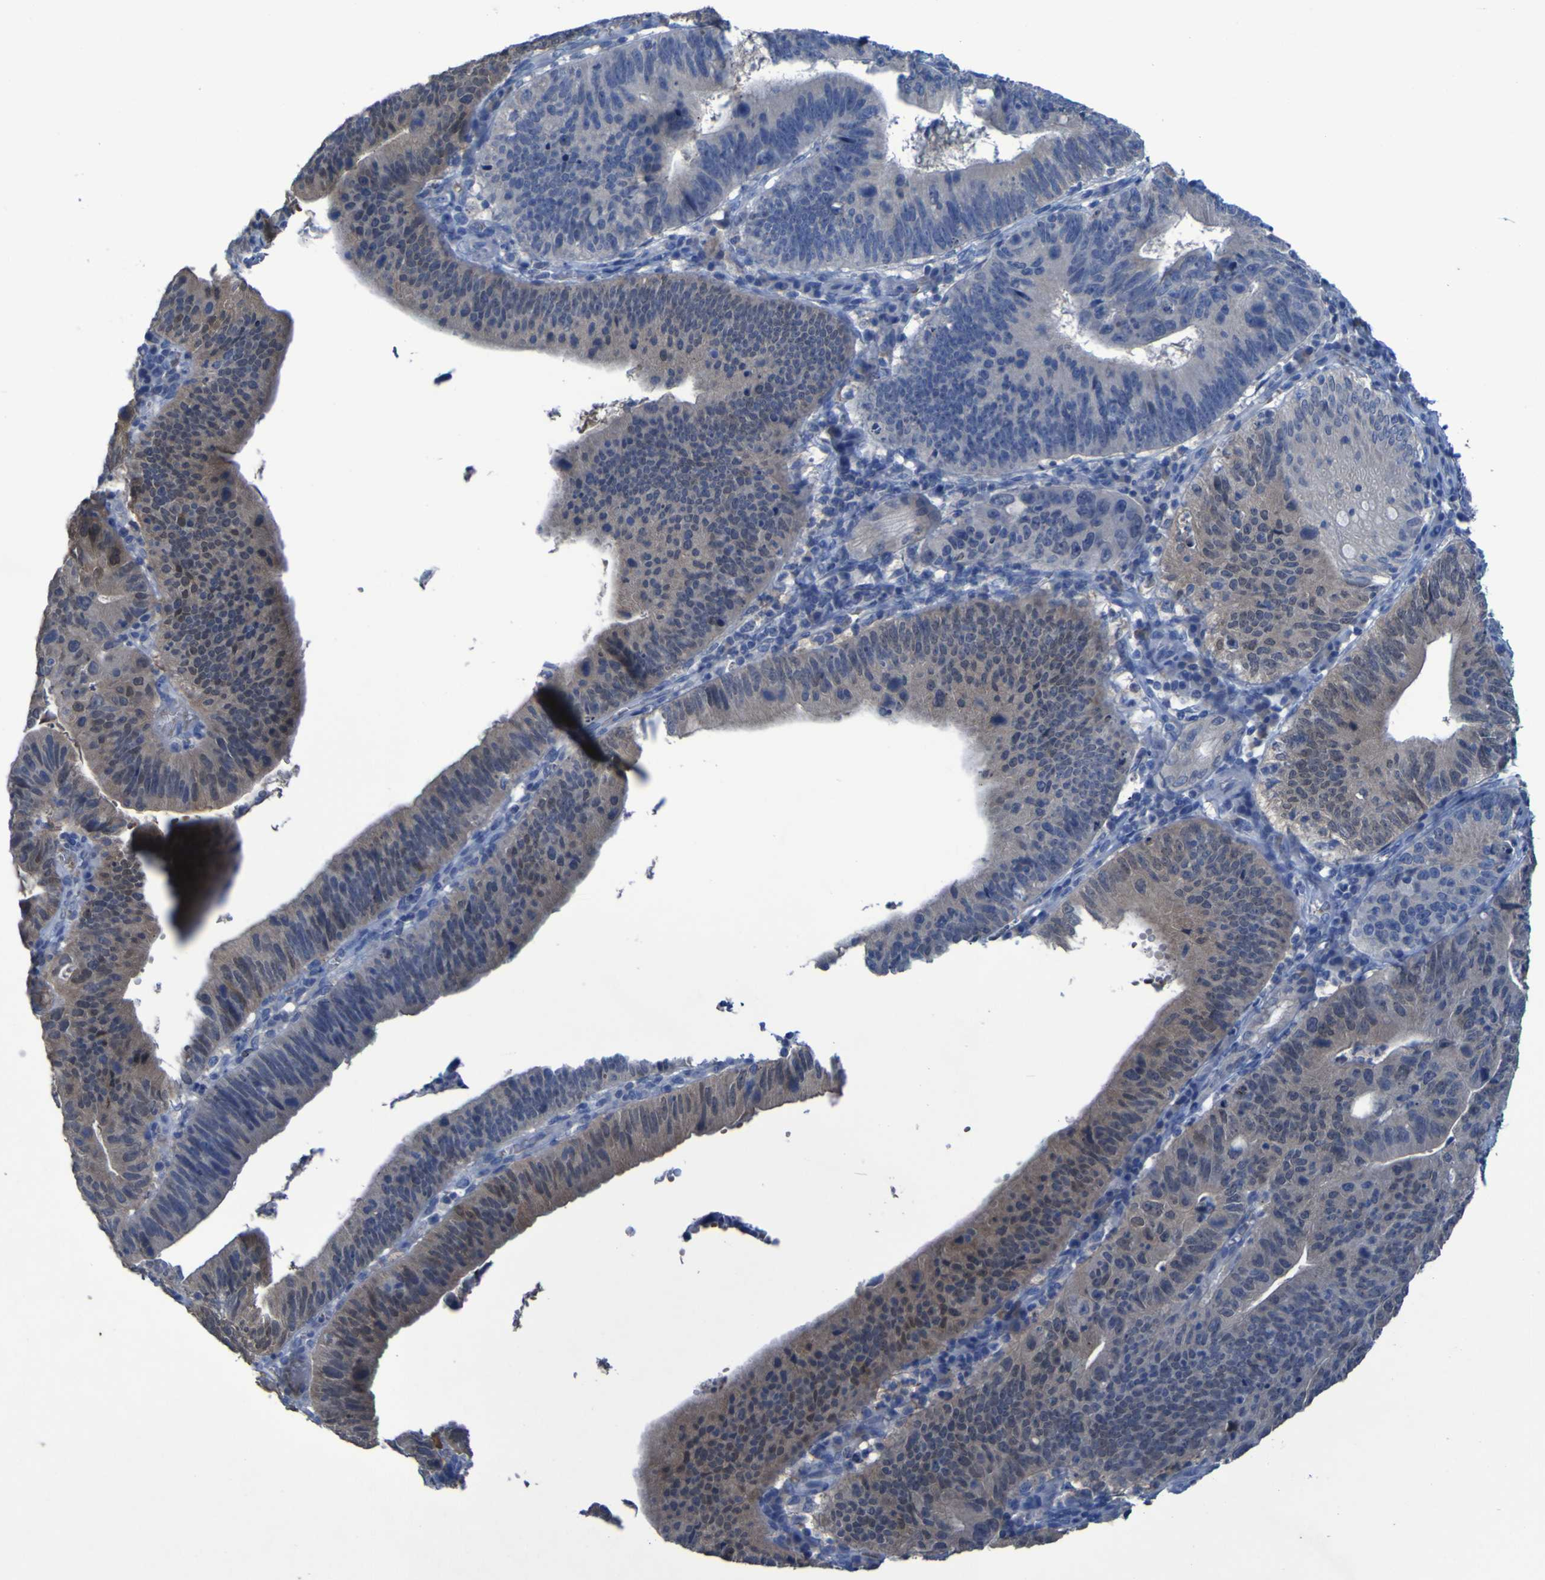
{"staining": {"intensity": "weak", "quantity": "<25%", "location": "cytoplasmic/membranous"}, "tissue": "stomach cancer", "cell_type": "Tumor cells", "image_type": "cancer", "snomed": [{"axis": "morphology", "description": "Adenocarcinoma, NOS"}, {"axis": "topography", "description": "Stomach"}], "caption": "High power microscopy photomicrograph of an immunohistochemistry (IHC) histopathology image of stomach cancer (adenocarcinoma), revealing no significant staining in tumor cells.", "gene": "SGK2", "patient": {"sex": "male", "age": 59}}